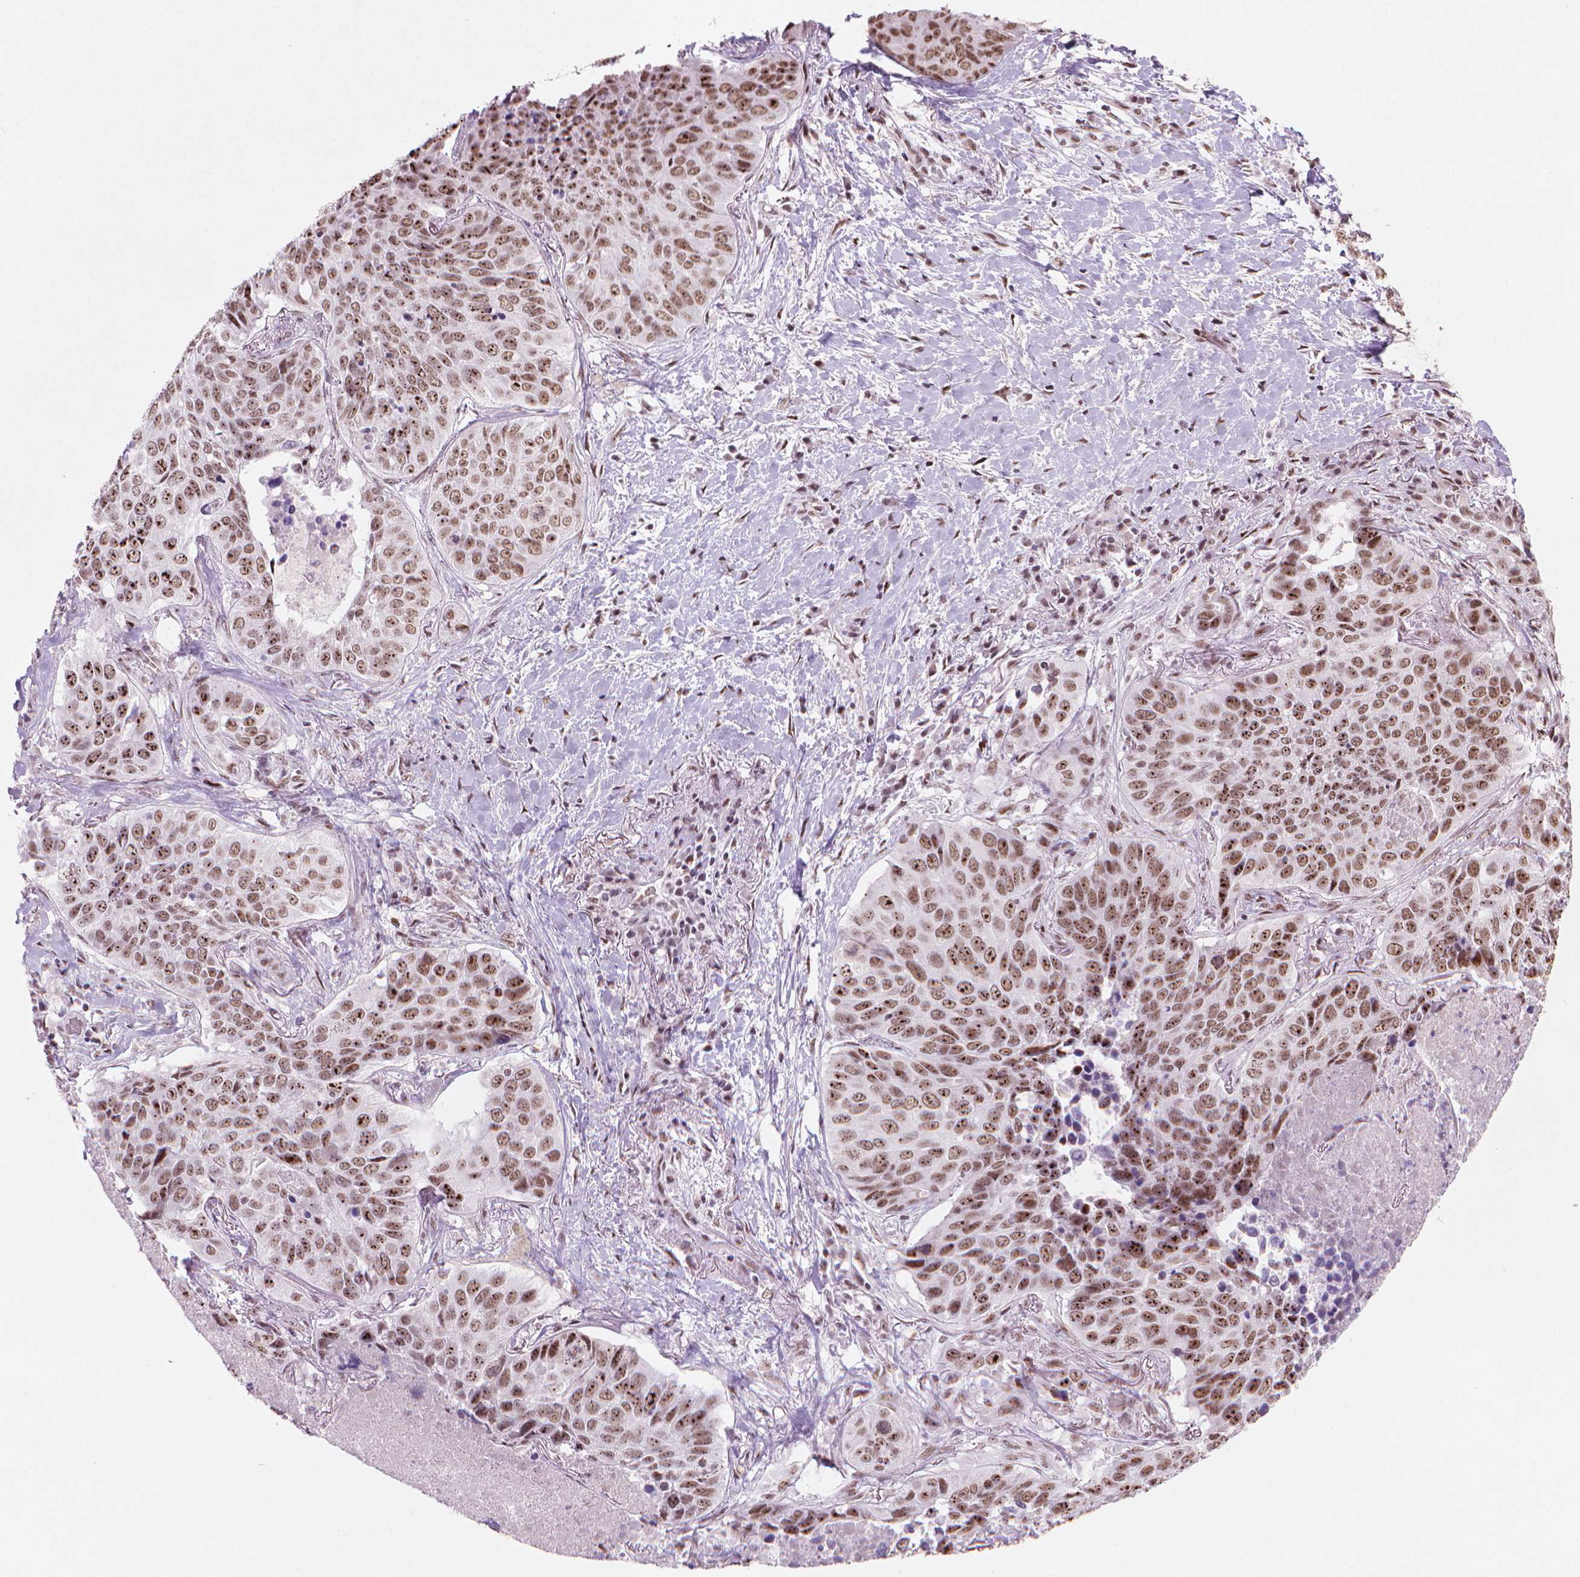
{"staining": {"intensity": "strong", "quantity": ">75%", "location": "nuclear"}, "tissue": "lung cancer", "cell_type": "Tumor cells", "image_type": "cancer", "snomed": [{"axis": "morphology", "description": "Normal tissue, NOS"}, {"axis": "morphology", "description": "Squamous cell carcinoma, NOS"}, {"axis": "topography", "description": "Bronchus"}, {"axis": "topography", "description": "Lung"}], "caption": "A high-resolution image shows immunohistochemistry staining of lung cancer (squamous cell carcinoma), which shows strong nuclear expression in approximately >75% of tumor cells. (Brightfield microscopy of DAB IHC at high magnification).", "gene": "HES7", "patient": {"sex": "male", "age": 64}}